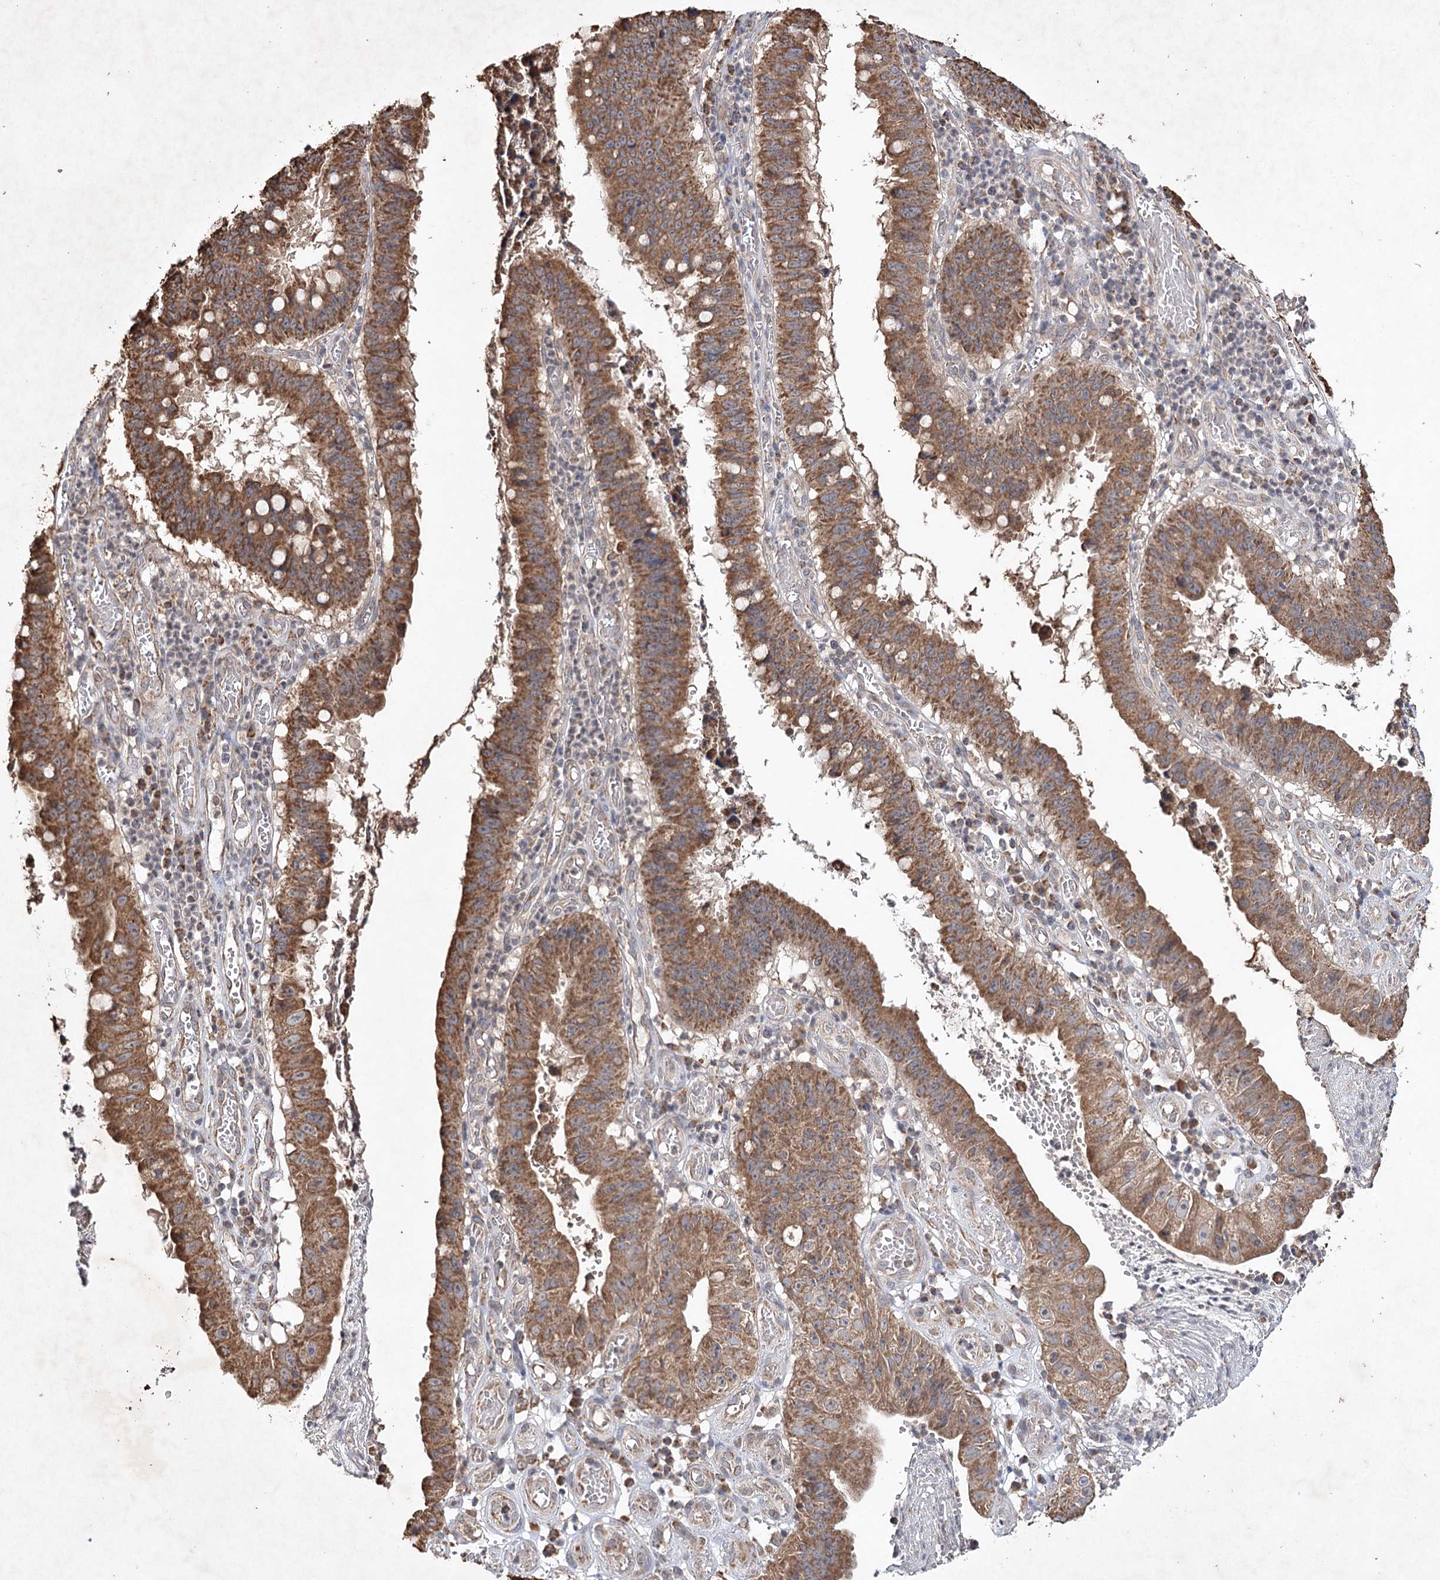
{"staining": {"intensity": "moderate", "quantity": ">75%", "location": "cytoplasmic/membranous"}, "tissue": "stomach cancer", "cell_type": "Tumor cells", "image_type": "cancer", "snomed": [{"axis": "morphology", "description": "Adenocarcinoma, NOS"}, {"axis": "topography", "description": "Stomach"}], "caption": "Immunohistochemistry staining of adenocarcinoma (stomach), which exhibits medium levels of moderate cytoplasmic/membranous staining in about >75% of tumor cells indicating moderate cytoplasmic/membranous protein staining. The staining was performed using DAB (3,3'-diaminobenzidine) (brown) for protein detection and nuclei were counterstained in hematoxylin (blue).", "gene": "PIK3CB", "patient": {"sex": "male", "age": 59}}